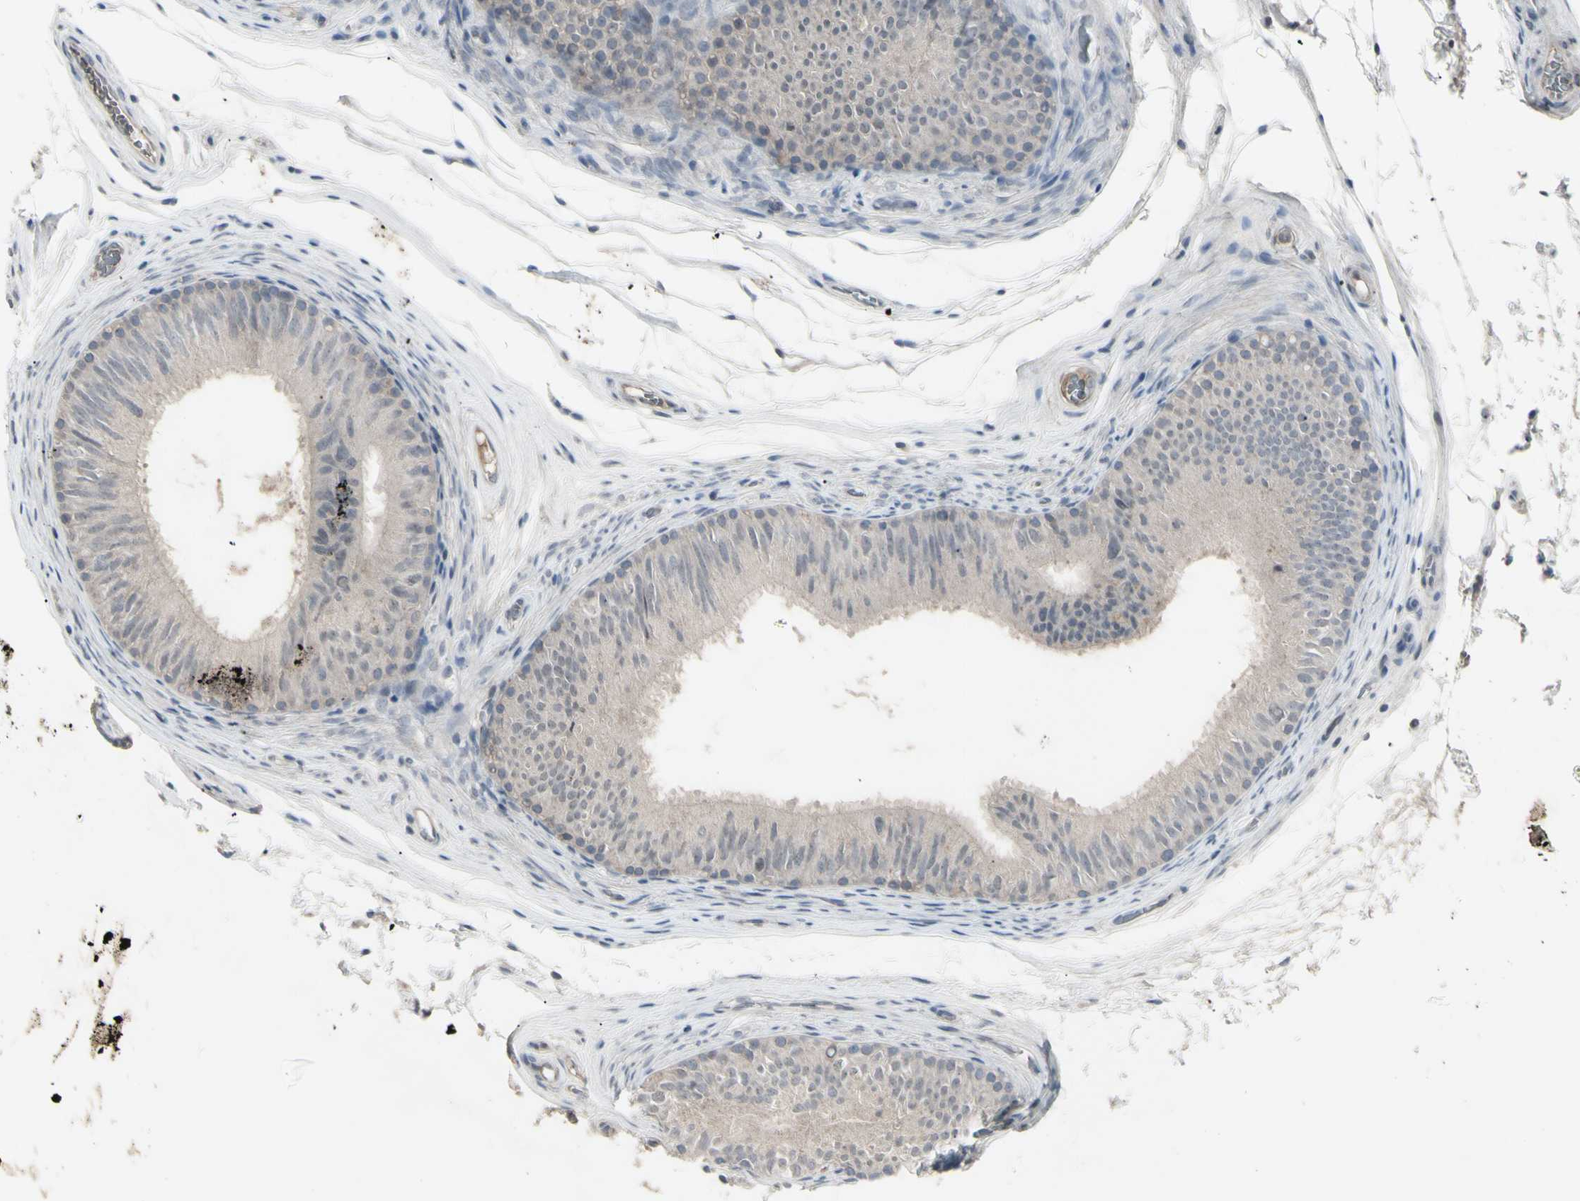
{"staining": {"intensity": "weak", "quantity": ">75%", "location": "cytoplasmic/membranous"}, "tissue": "epididymis", "cell_type": "Glandular cells", "image_type": "normal", "snomed": [{"axis": "morphology", "description": "Normal tissue, NOS"}, {"axis": "topography", "description": "Epididymis"}], "caption": "Immunohistochemistry photomicrograph of normal epididymis: epididymis stained using immunohistochemistry reveals low levels of weak protein expression localized specifically in the cytoplasmic/membranous of glandular cells, appearing as a cytoplasmic/membranous brown color.", "gene": "PIAS4", "patient": {"sex": "male", "age": 36}}